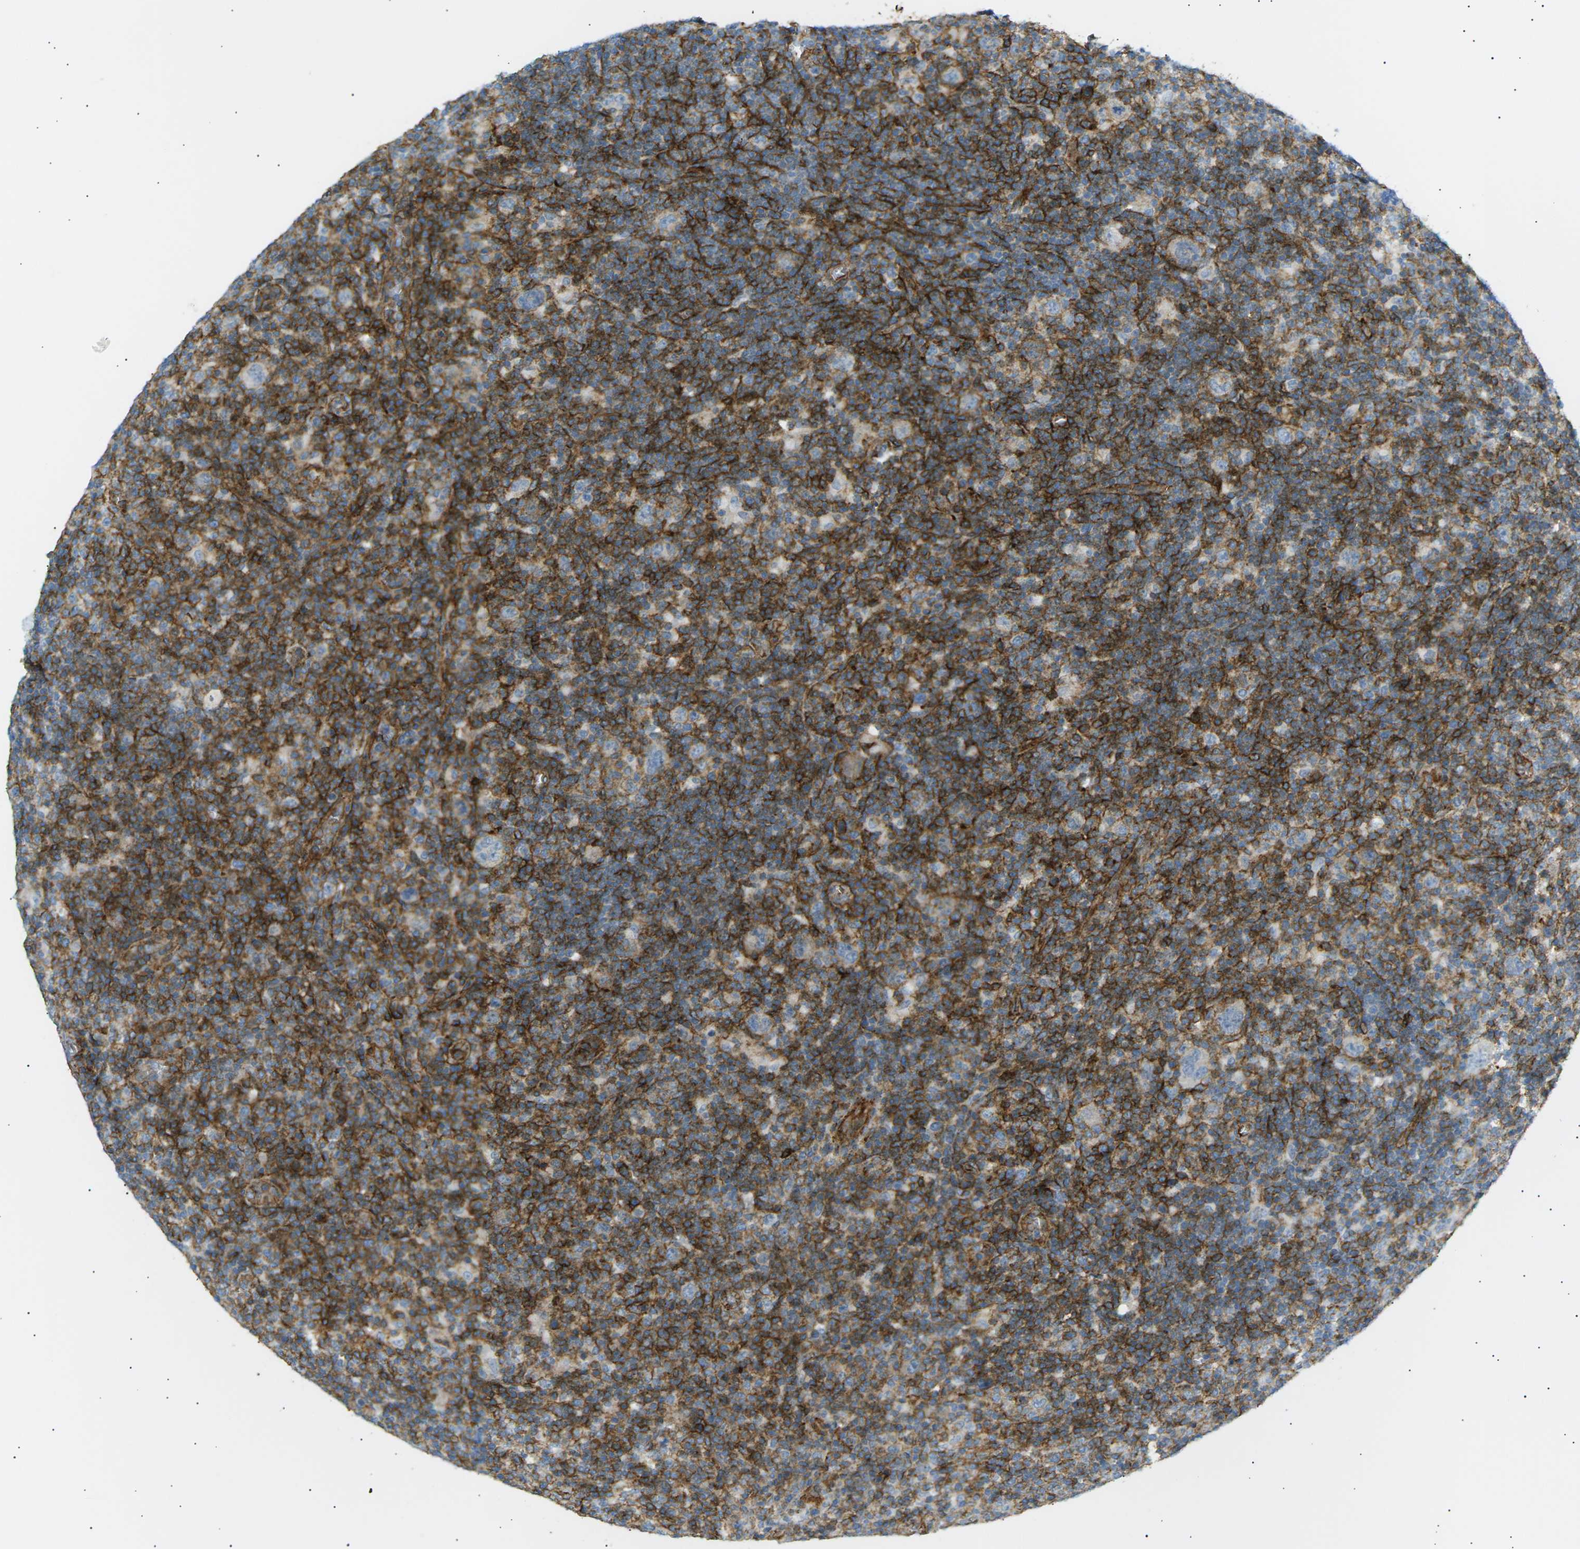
{"staining": {"intensity": "negative", "quantity": "none", "location": "none"}, "tissue": "lymphoma", "cell_type": "Tumor cells", "image_type": "cancer", "snomed": [{"axis": "morphology", "description": "Hodgkin's disease, NOS"}, {"axis": "topography", "description": "Lymph node"}], "caption": "Human Hodgkin's disease stained for a protein using immunohistochemistry shows no staining in tumor cells.", "gene": "ATP2B4", "patient": {"sex": "female", "age": 57}}